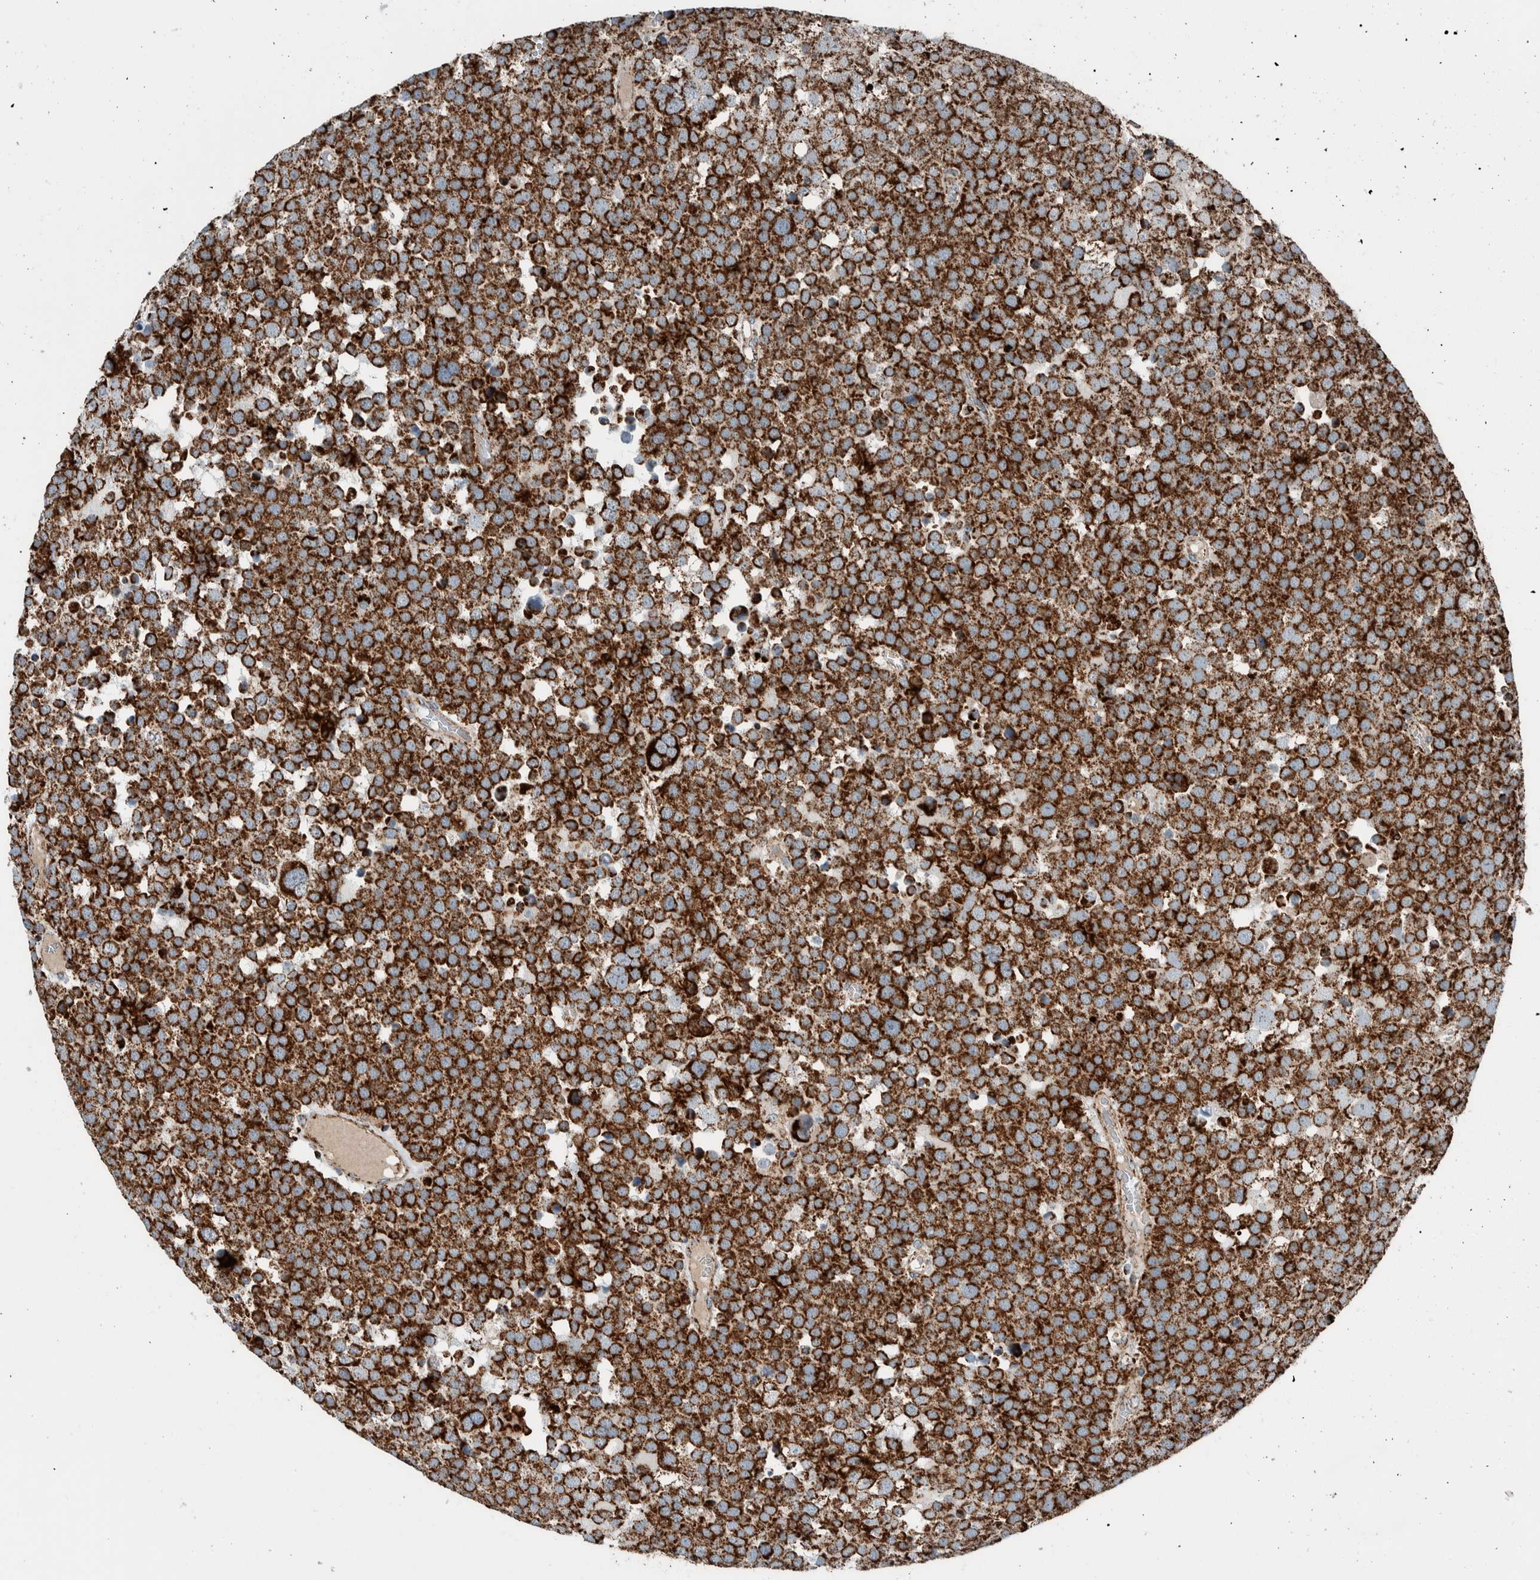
{"staining": {"intensity": "strong", "quantity": ">75%", "location": "cytoplasmic/membranous"}, "tissue": "testis cancer", "cell_type": "Tumor cells", "image_type": "cancer", "snomed": [{"axis": "morphology", "description": "Seminoma, NOS"}, {"axis": "topography", "description": "Testis"}], "caption": "Strong cytoplasmic/membranous protein positivity is appreciated in approximately >75% of tumor cells in testis seminoma.", "gene": "CNTROB", "patient": {"sex": "male", "age": 71}}